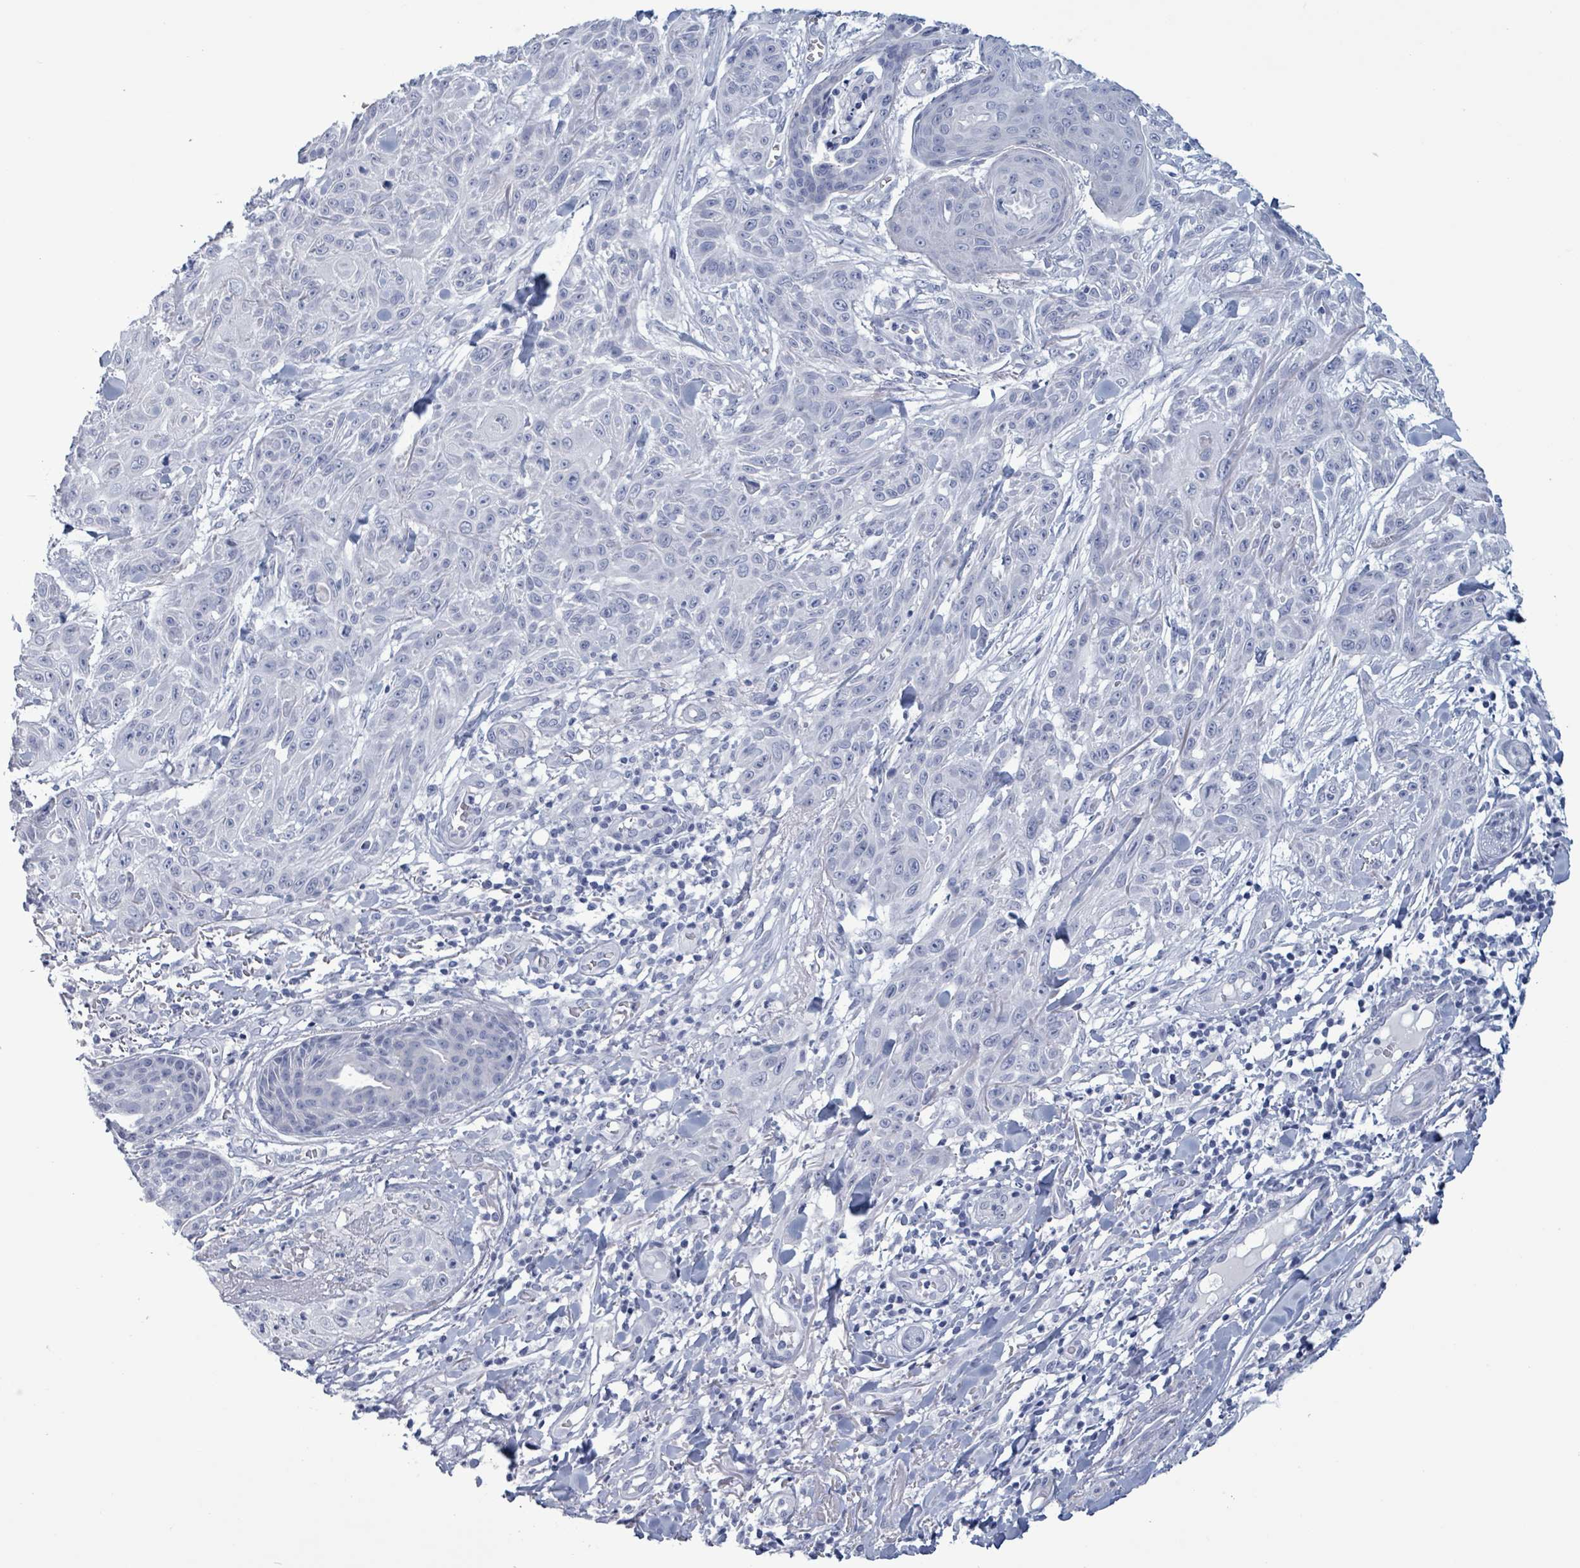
{"staining": {"intensity": "negative", "quantity": "none", "location": "none"}, "tissue": "skin cancer", "cell_type": "Tumor cells", "image_type": "cancer", "snomed": [{"axis": "morphology", "description": "Squamous cell carcinoma, NOS"}, {"axis": "topography", "description": "Skin"}], "caption": "This micrograph is of skin cancer stained with immunohistochemistry to label a protein in brown with the nuclei are counter-stained blue. There is no expression in tumor cells. The staining is performed using DAB (3,3'-diaminobenzidine) brown chromogen with nuclei counter-stained in using hematoxylin.", "gene": "ZNF771", "patient": {"sex": "male", "age": 86}}